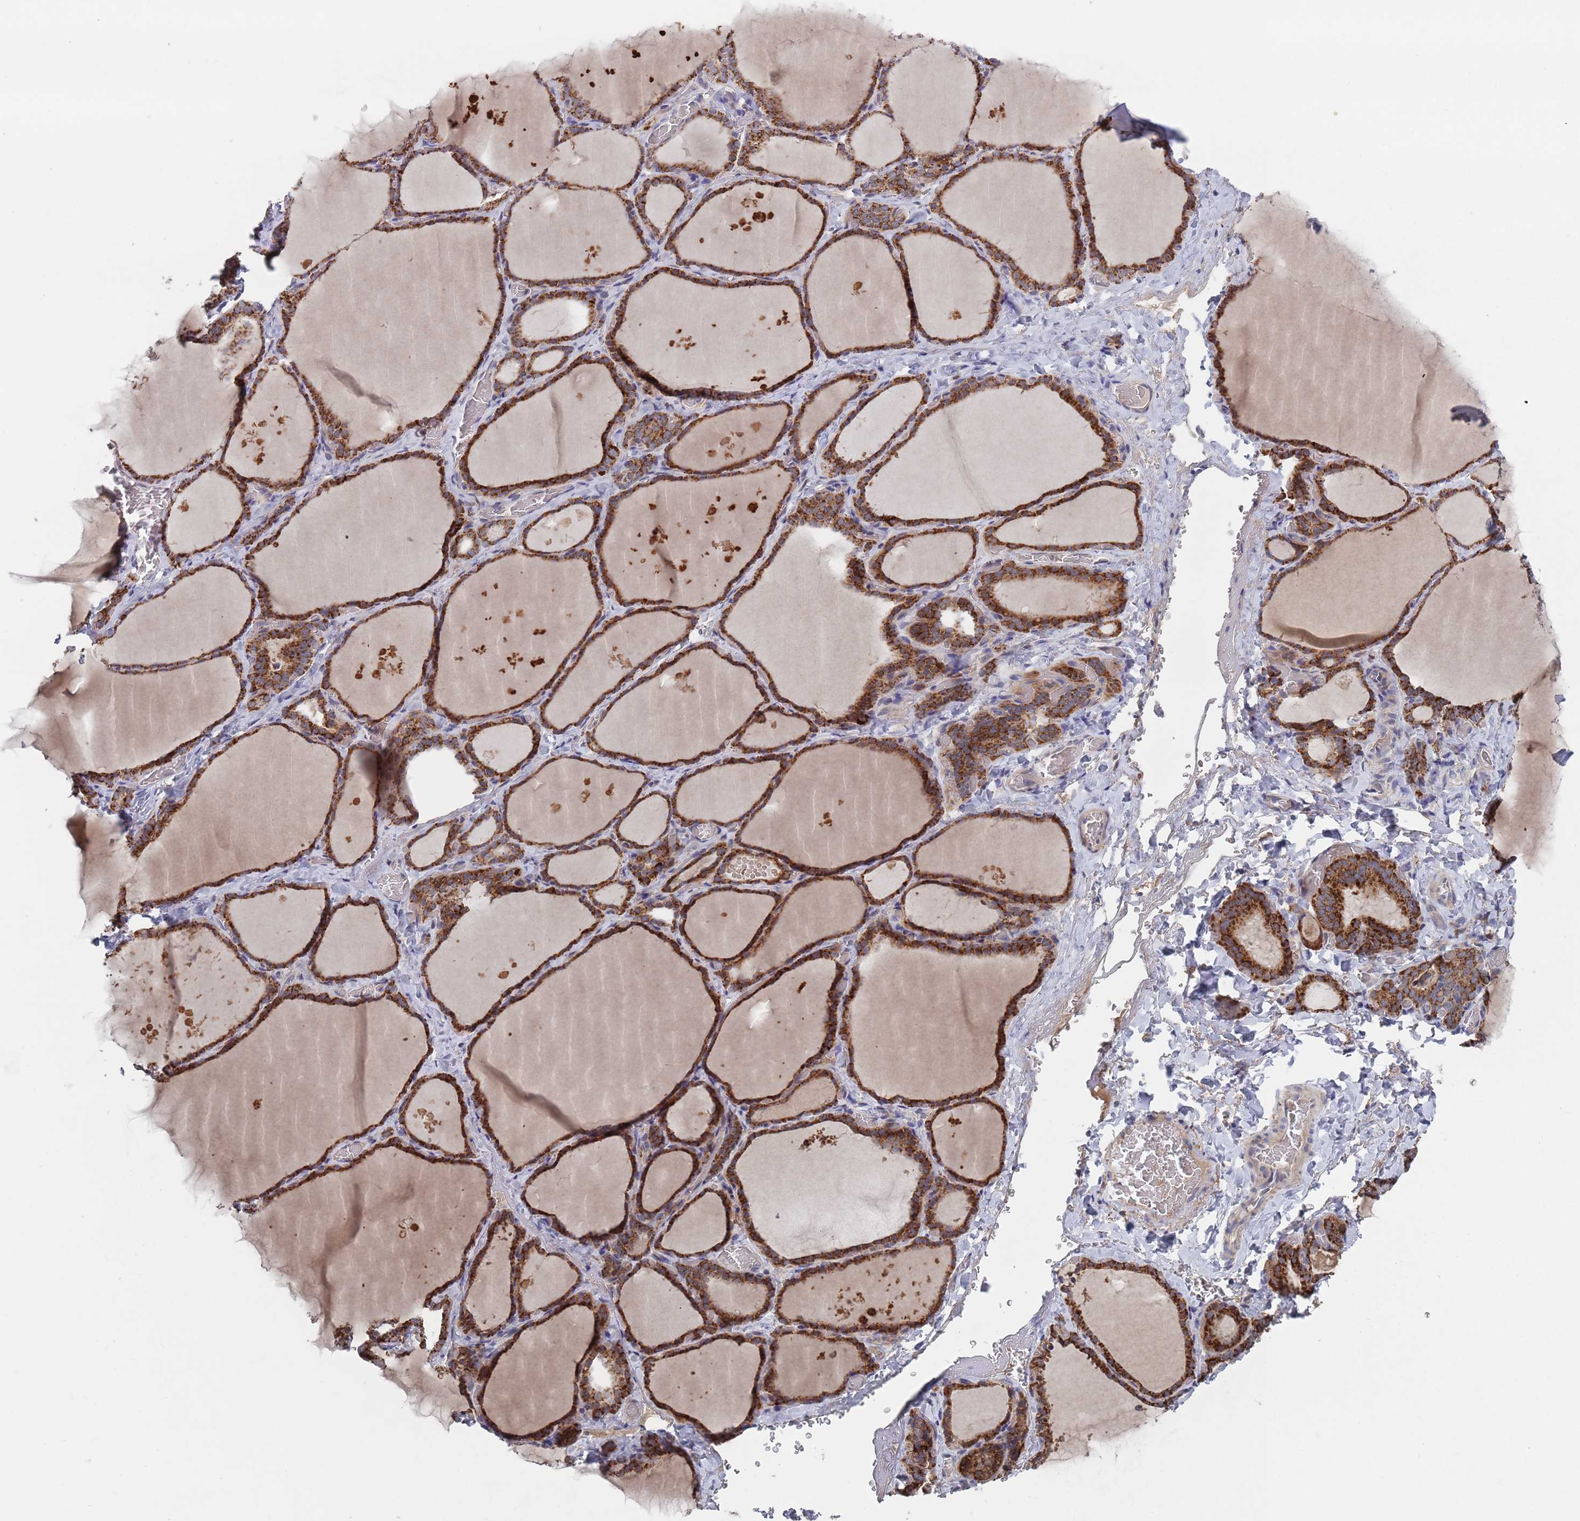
{"staining": {"intensity": "strong", "quantity": ">75%", "location": "cytoplasmic/membranous"}, "tissue": "thyroid gland", "cell_type": "Glandular cells", "image_type": "normal", "snomed": [{"axis": "morphology", "description": "Normal tissue, NOS"}, {"axis": "topography", "description": "Thyroid gland"}], "caption": "Protein staining of unremarkable thyroid gland displays strong cytoplasmic/membranous positivity in about >75% of glandular cells. (Brightfield microscopy of DAB IHC at high magnification).", "gene": "ZNF140", "patient": {"sex": "female", "age": 39}}